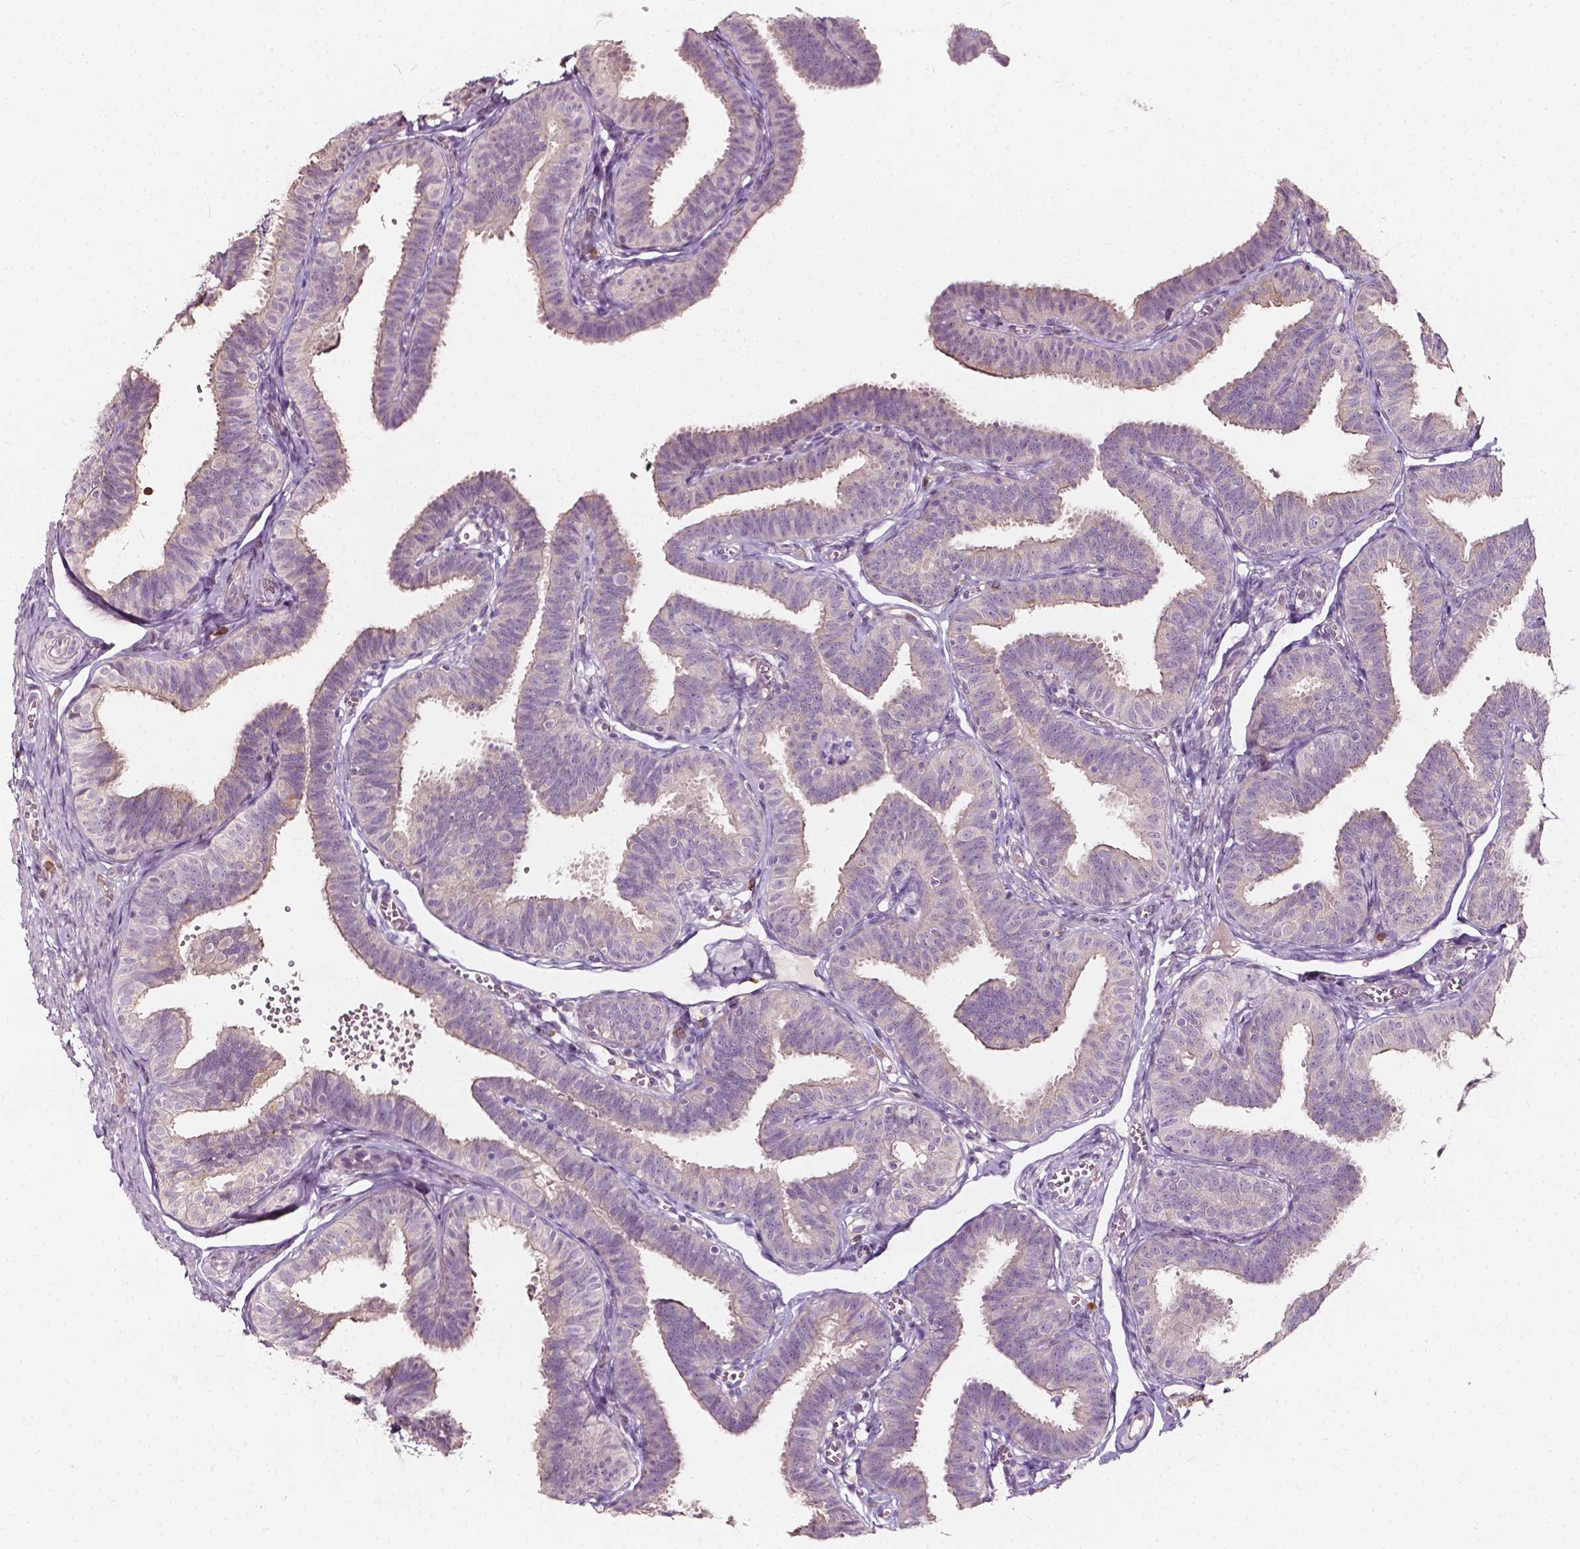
{"staining": {"intensity": "weak", "quantity": "<25%", "location": "cytoplasmic/membranous"}, "tissue": "fallopian tube", "cell_type": "Glandular cells", "image_type": "normal", "snomed": [{"axis": "morphology", "description": "Normal tissue, NOS"}, {"axis": "topography", "description": "Fallopian tube"}], "caption": "Micrograph shows no protein staining in glandular cells of unremarkable fallopian tube. The staining is performed using DAB brown chromogen with nuclei counter-stained in using hematoxylin.", "gene": "NPC1L1", "patient": {"sex": "female", "age": 25}}